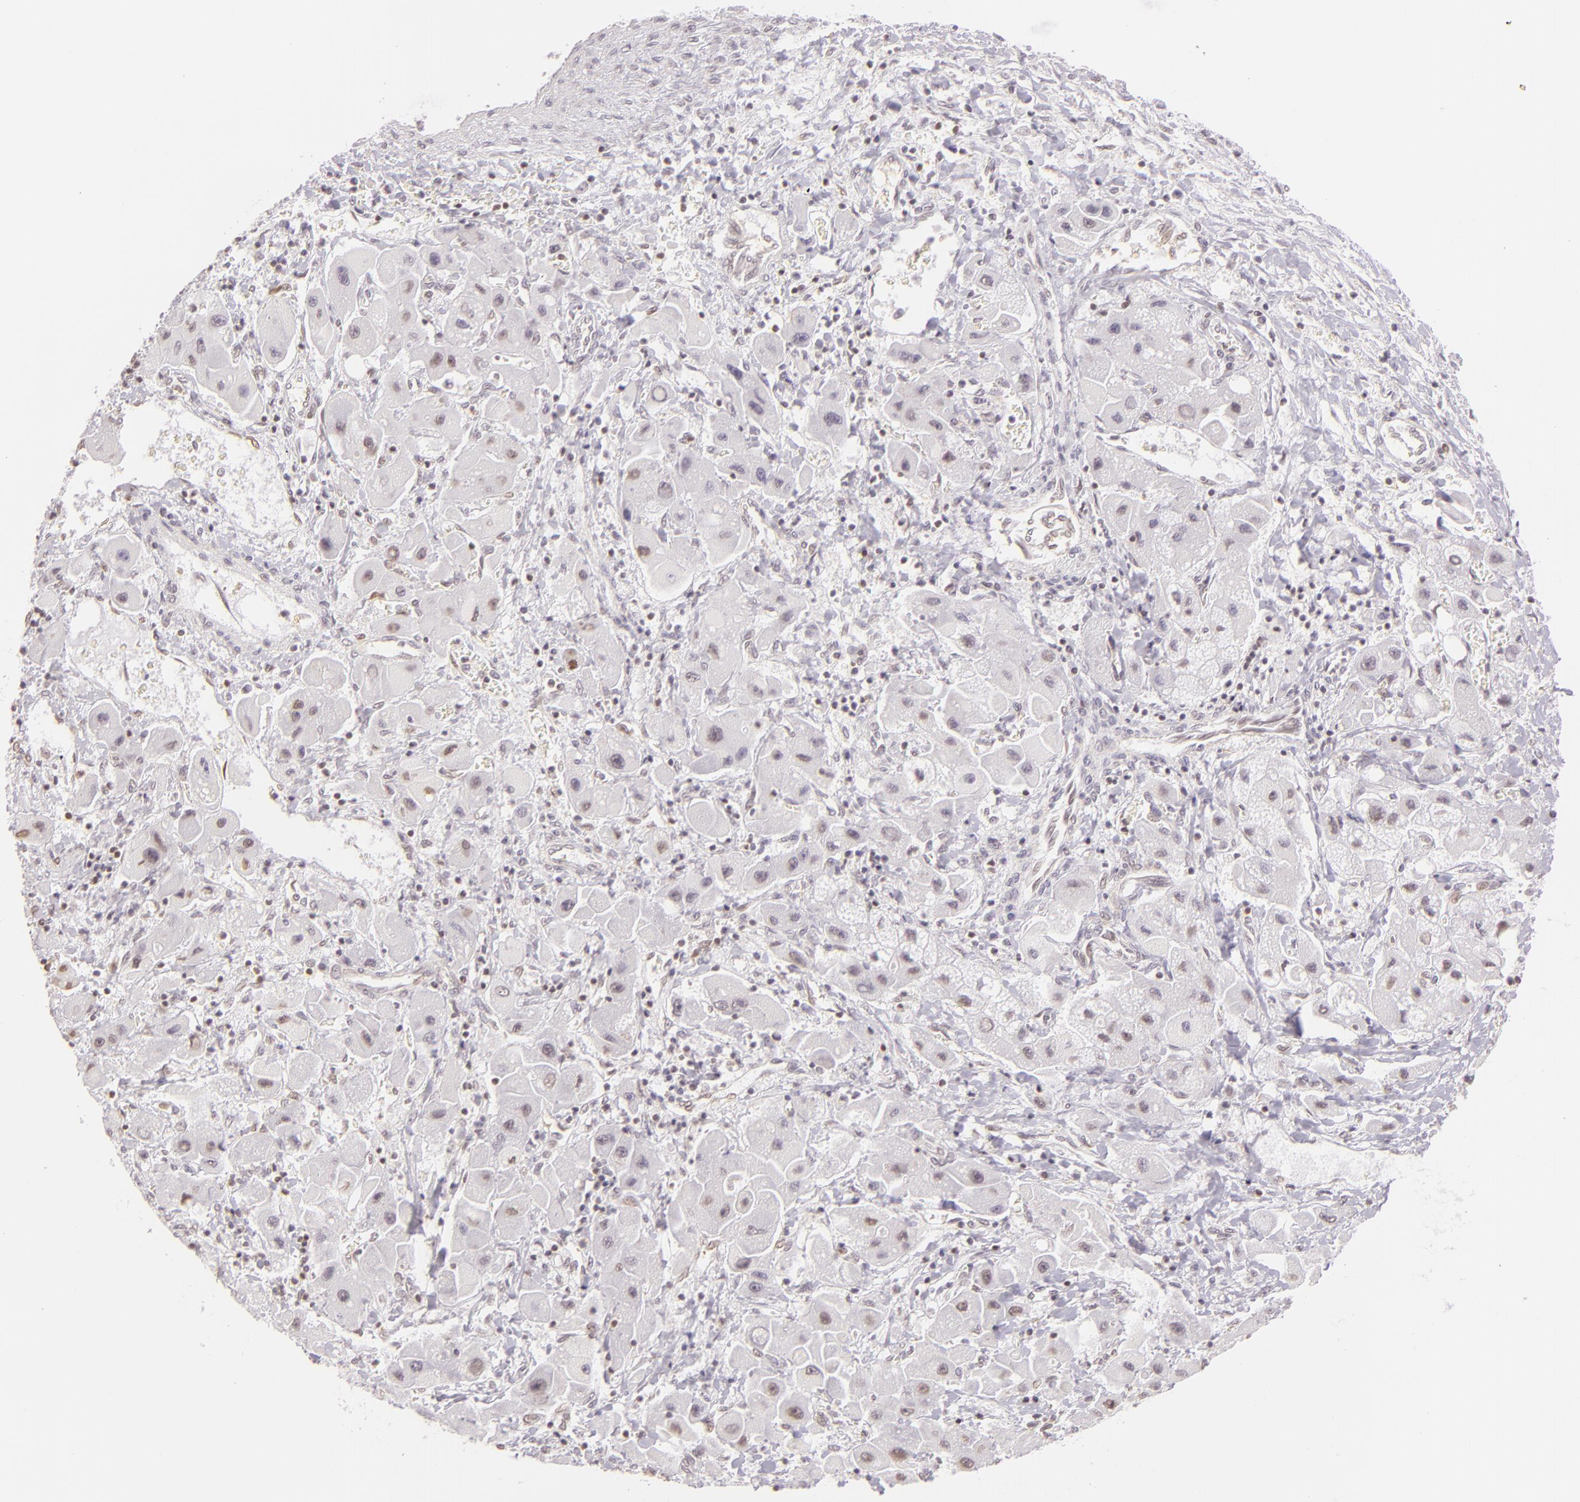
{"staining": {"intensity": "weak", "quantity": "25%-75%", "location": "nuclear"}, "tissue": "liver cancer", "cell_type": "Tumor cells", "image_type": "cancer", "snomed": [{"axis": "morphology", "description": "Carcinoma, Hepatocellular, NOS"}, {"axis": "topography", "description": "Liver"}], "caption": "Immunohistochemistry (DAB (3,3'-diaminobenzidine)) staining of liver cancer (hepatocellular carcinoma) exhibits weak nuclear protein expression in approximately 25%-75% of tumor cells. (DAB (3,3'-diaminobenzidine) IHC with brightfield microscopy, high magnification).", "gene": "IMPDH1", "patient": {"sex": "male", "age": 24}}